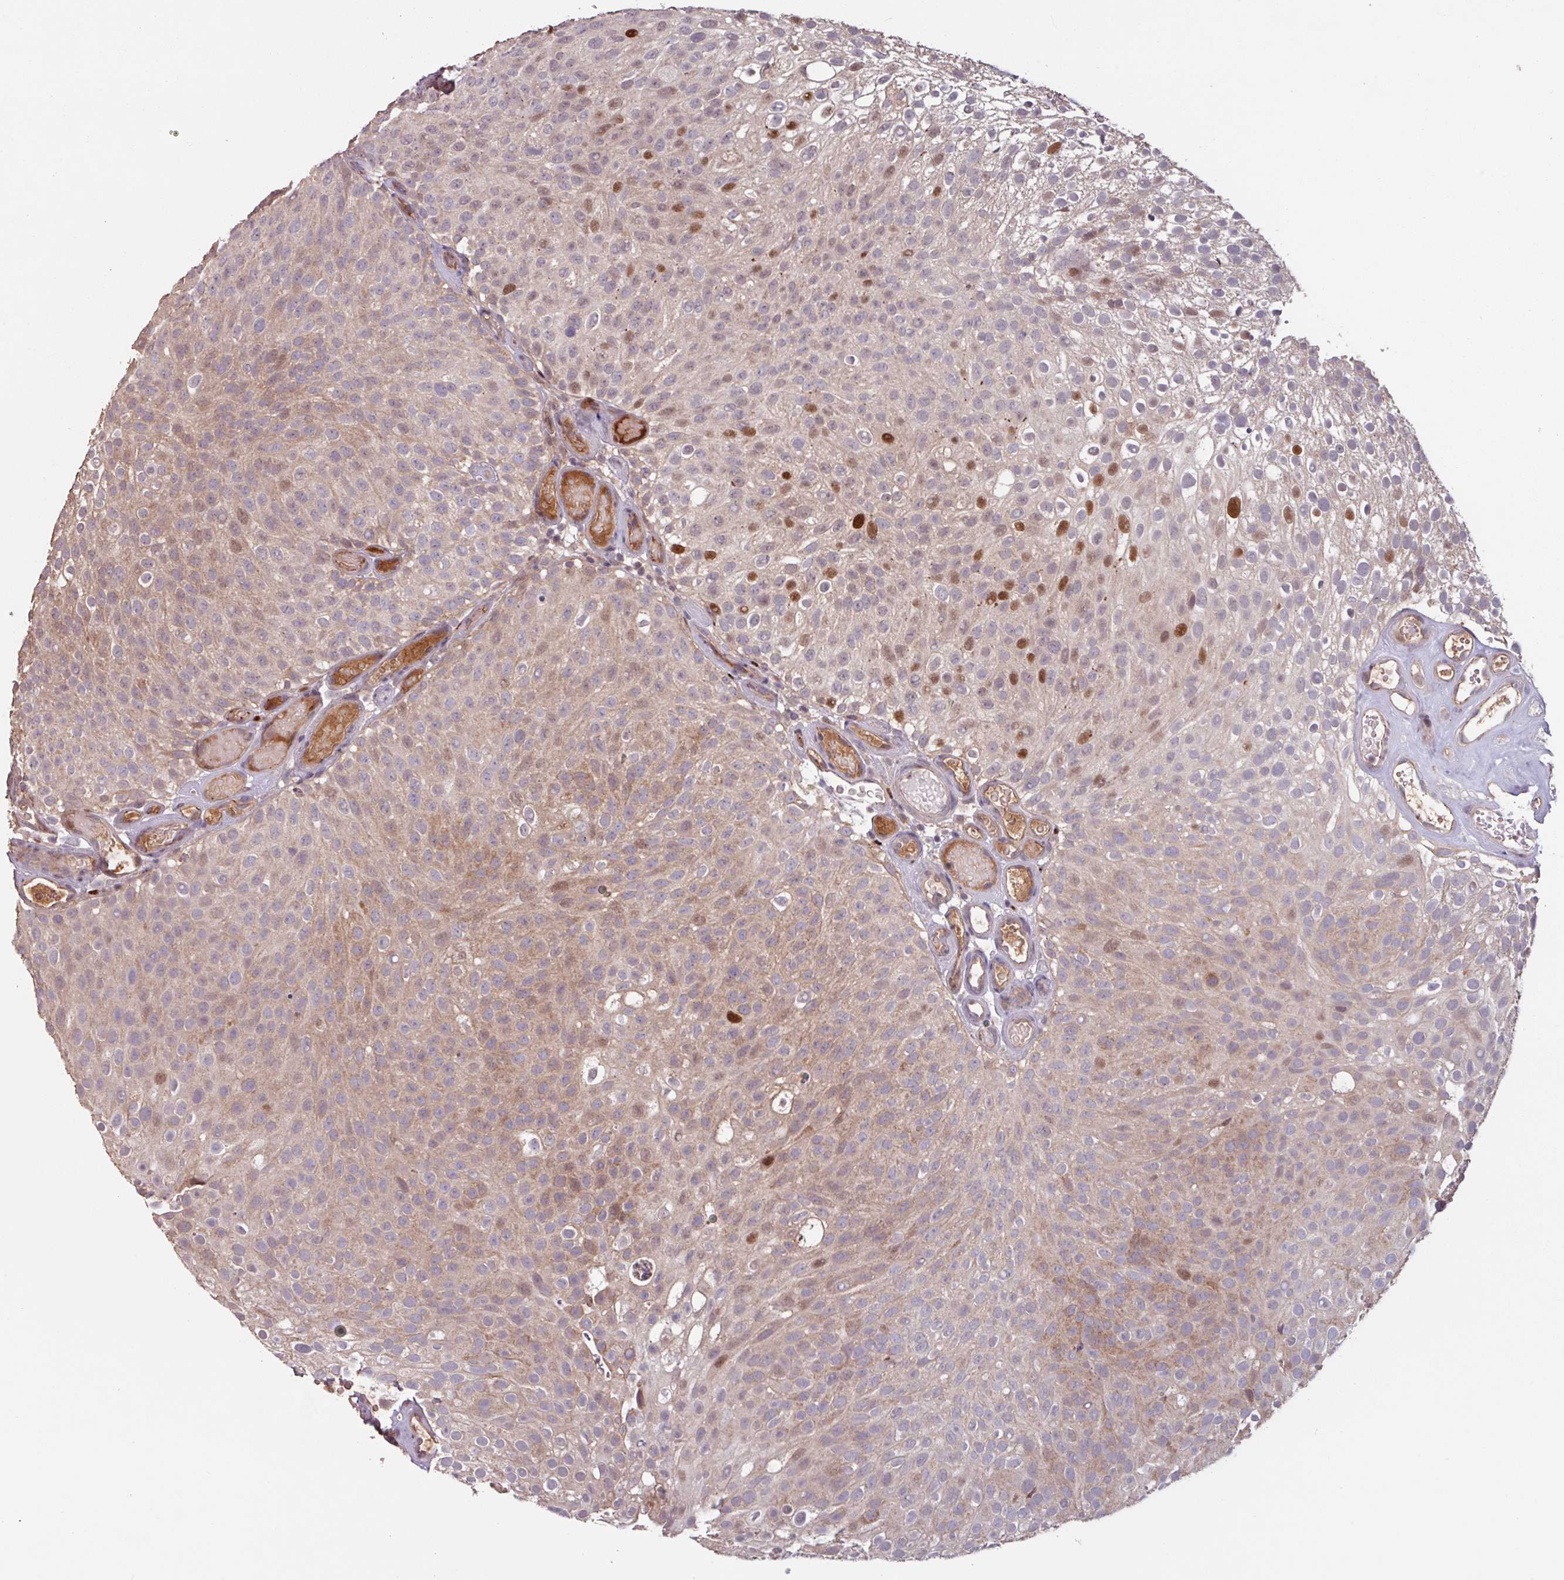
{"staining": {"intensity": "strong", "quantity": "<25%", "location": "nuclear"}, "tissue": "urothelial cancer", "cell_type": "Tumor cells", "image_type": "cancer", "snomed": [{"axis": "morphology", "description": "Urothelial carcinoma, Low grade"}, {"axis": "topography", "description": "Urinary bladder"}], "caption": "Brown immunohistochemical staining in urothelial cancer shows strong nuclear staining in about <25% of tumor cells. The protein is shown in brown color, while the nuclei are stained blue.", "gene": "TMEM88", "patient": {"sex": "male", "age": 78}}